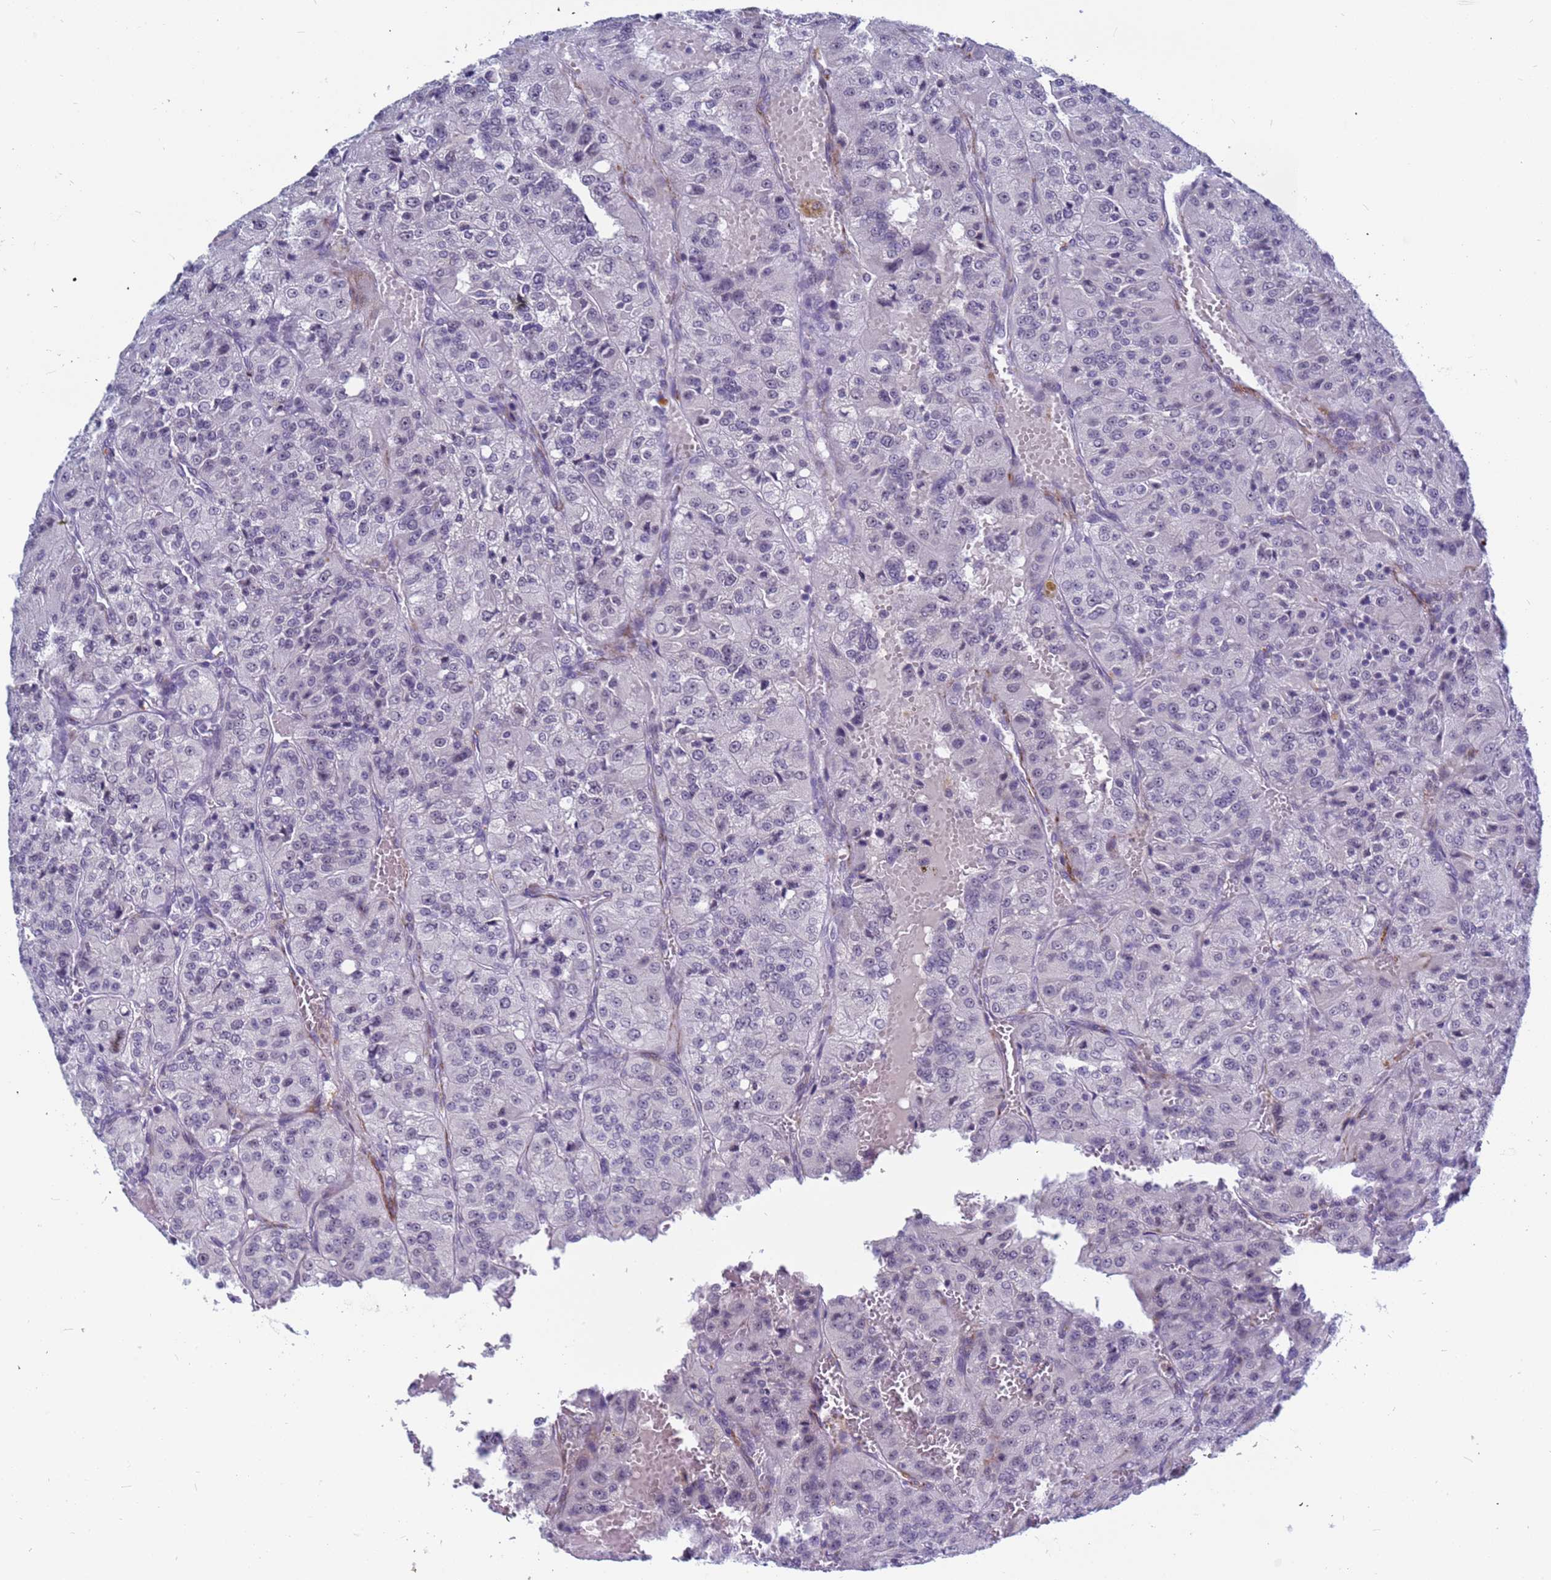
{"staining": {"intensity": "negative", "quantity": "none", "location": "none"}, "tissue": "renal cancer", "cell_type": "Tumor cells", "image_type": "cancer", "snomed": [{"axis": "morphology", "description": "Adenocarcinoma, NOS"}, {"axis": "topography", "description": "Kidney"}], "caption": "Tumor cells show no significant staining in renal cancer.", "gene": "CXorf65", "patient": {"sex": "female", "age": 63}}